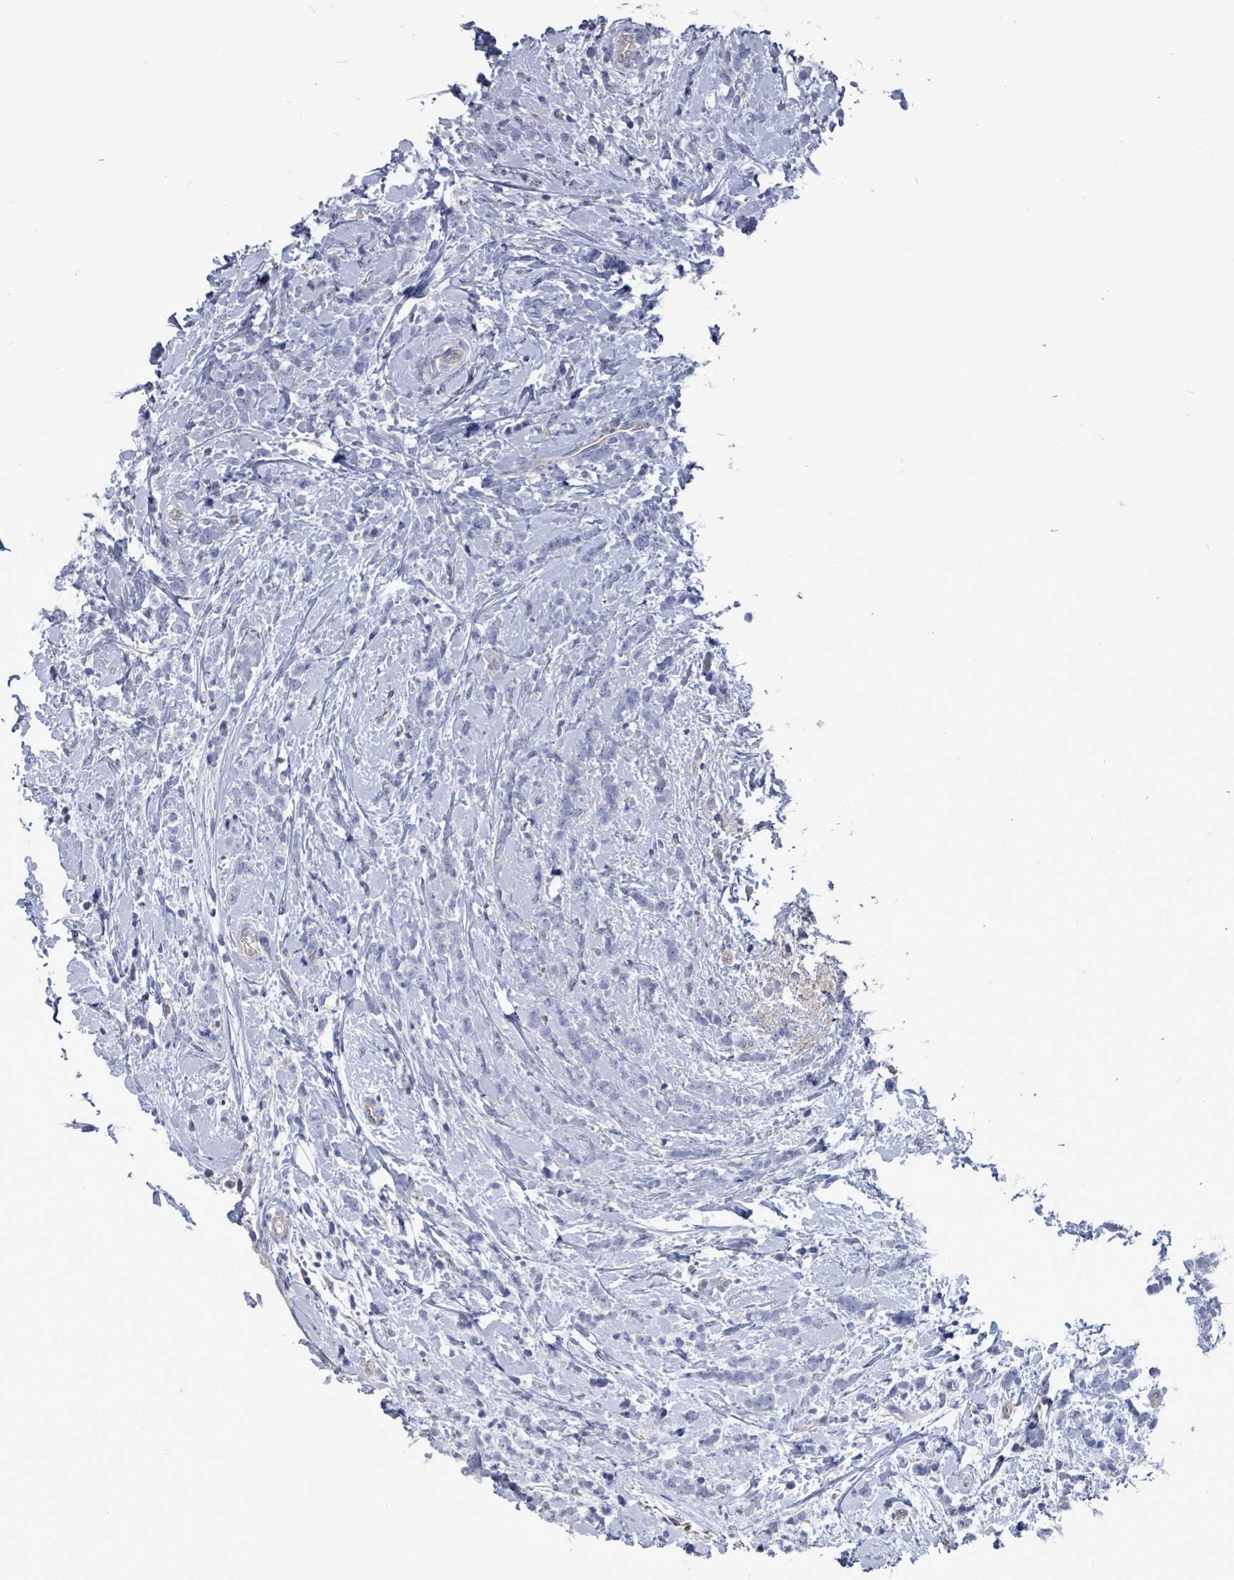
{"staining": {"intensity": "negative", "quantity": "none", "location": "none"}, "tissue": "breast cancer", "cell_type": "Tumor cells", "image_type": "cancer", "snomed": [{"axis": "morphology", "description": "Lobular carcinoma"}, {"axis": "topography", "description": "Breast"}], "caption": "IHC photomicrograph of neoplastic tissue: lobular carcinoma (breast) stained with DAB (3,3'-diaminobenzidine) reveals no significant protein positivity in tumor cells.", "gene": "CT45A5", "patient": {"sex": "female", "age": 58}}